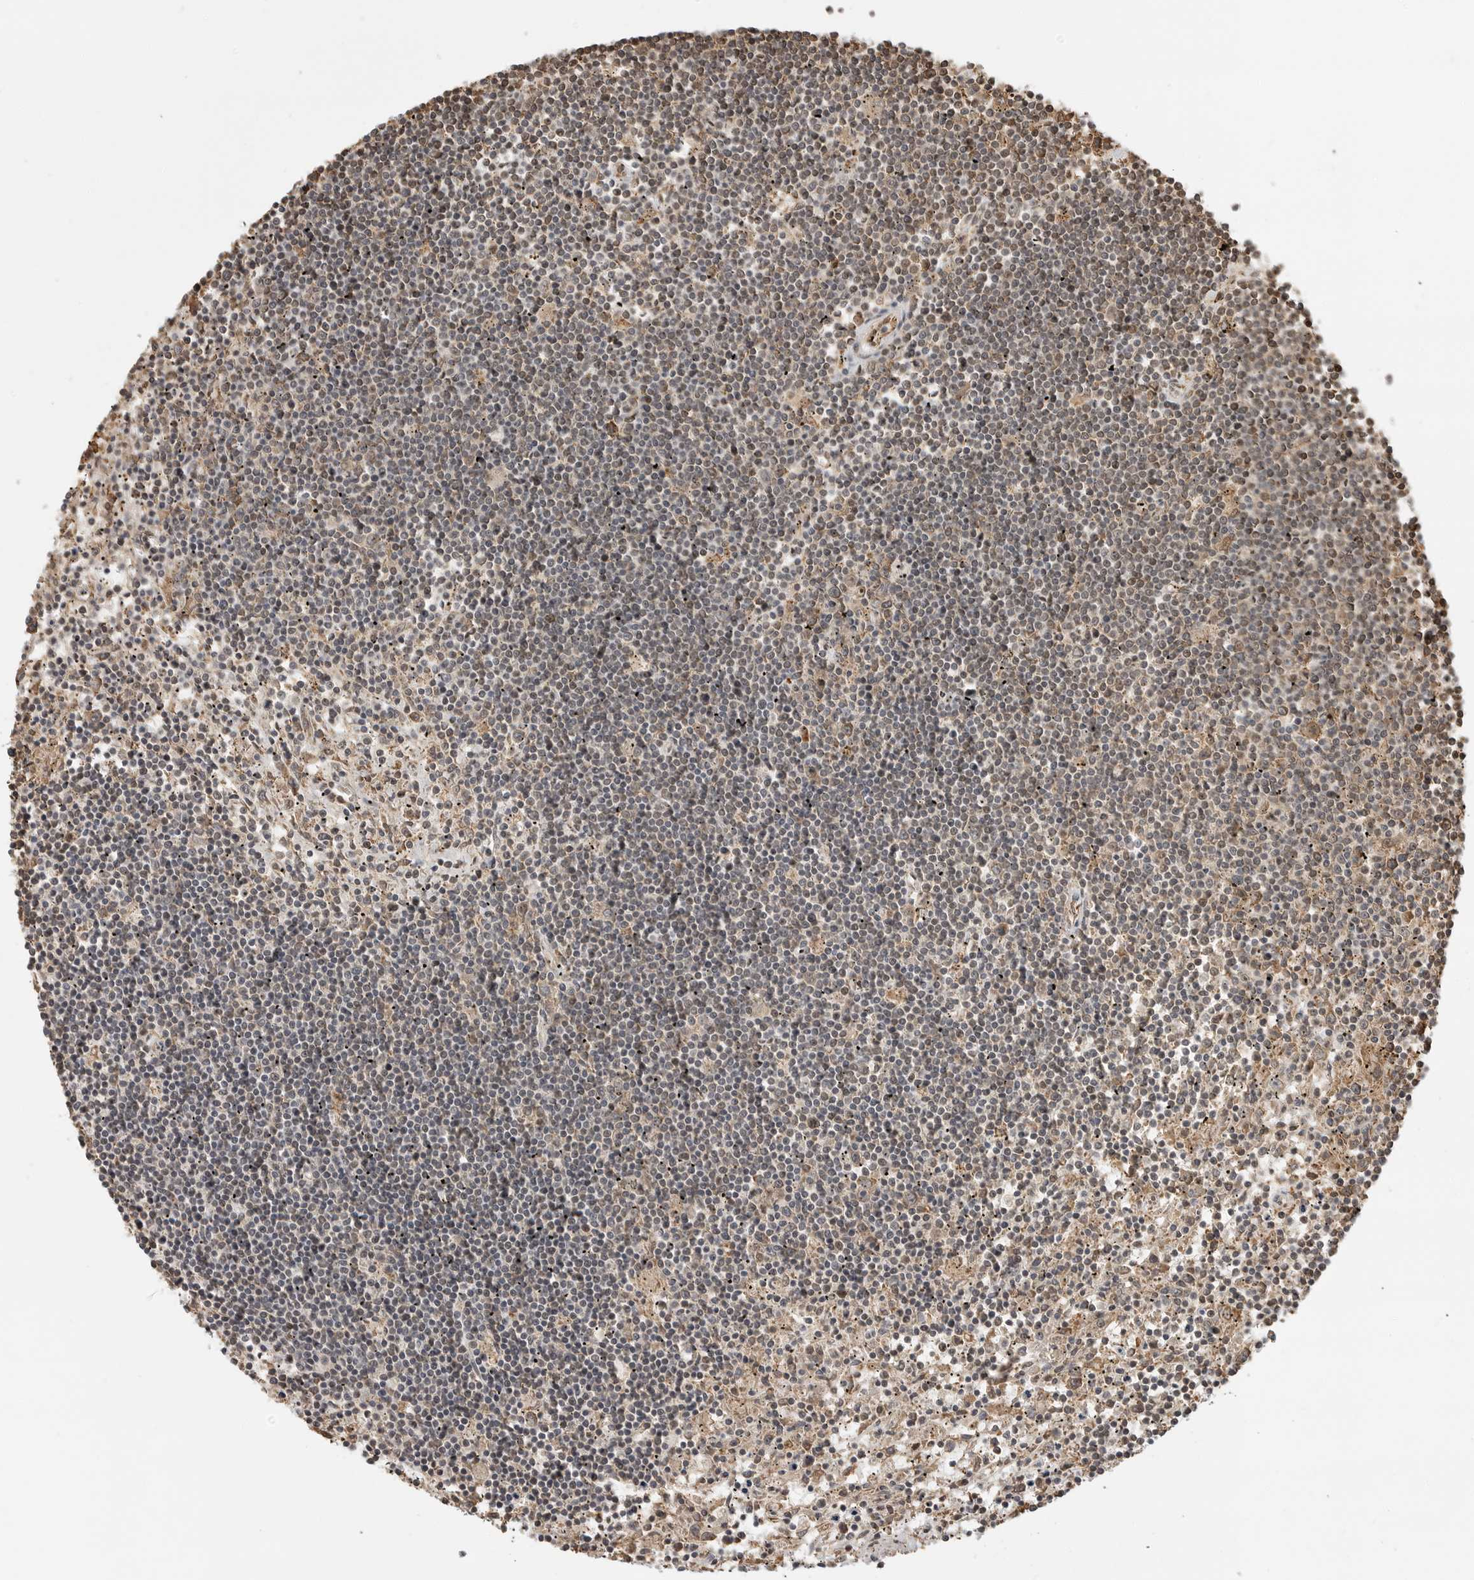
{"staining": {"intensity": "weak", "quantity": "<25%", "location": "cytoplasmic/membranous"}, "tissue": "lymphoma", "cell_type": "Tumor cells", "image_type": "cancer", "snomed": [{"axis": "morphology", "description": "Malignant lymphoma, non-Hodgkin's type, Low grade"}, {"axis": "topography", "description": "Spleen"}], "caption": "High power microscopy image of an immunohistochemistry (IHC) histopathology image of low-grade malignant lymphoma, non-Hodgkin's type, revealing no significant staining in tumor cells.", "gene": "BMP2K", "patient": {"sex": "male", "age": 76}}